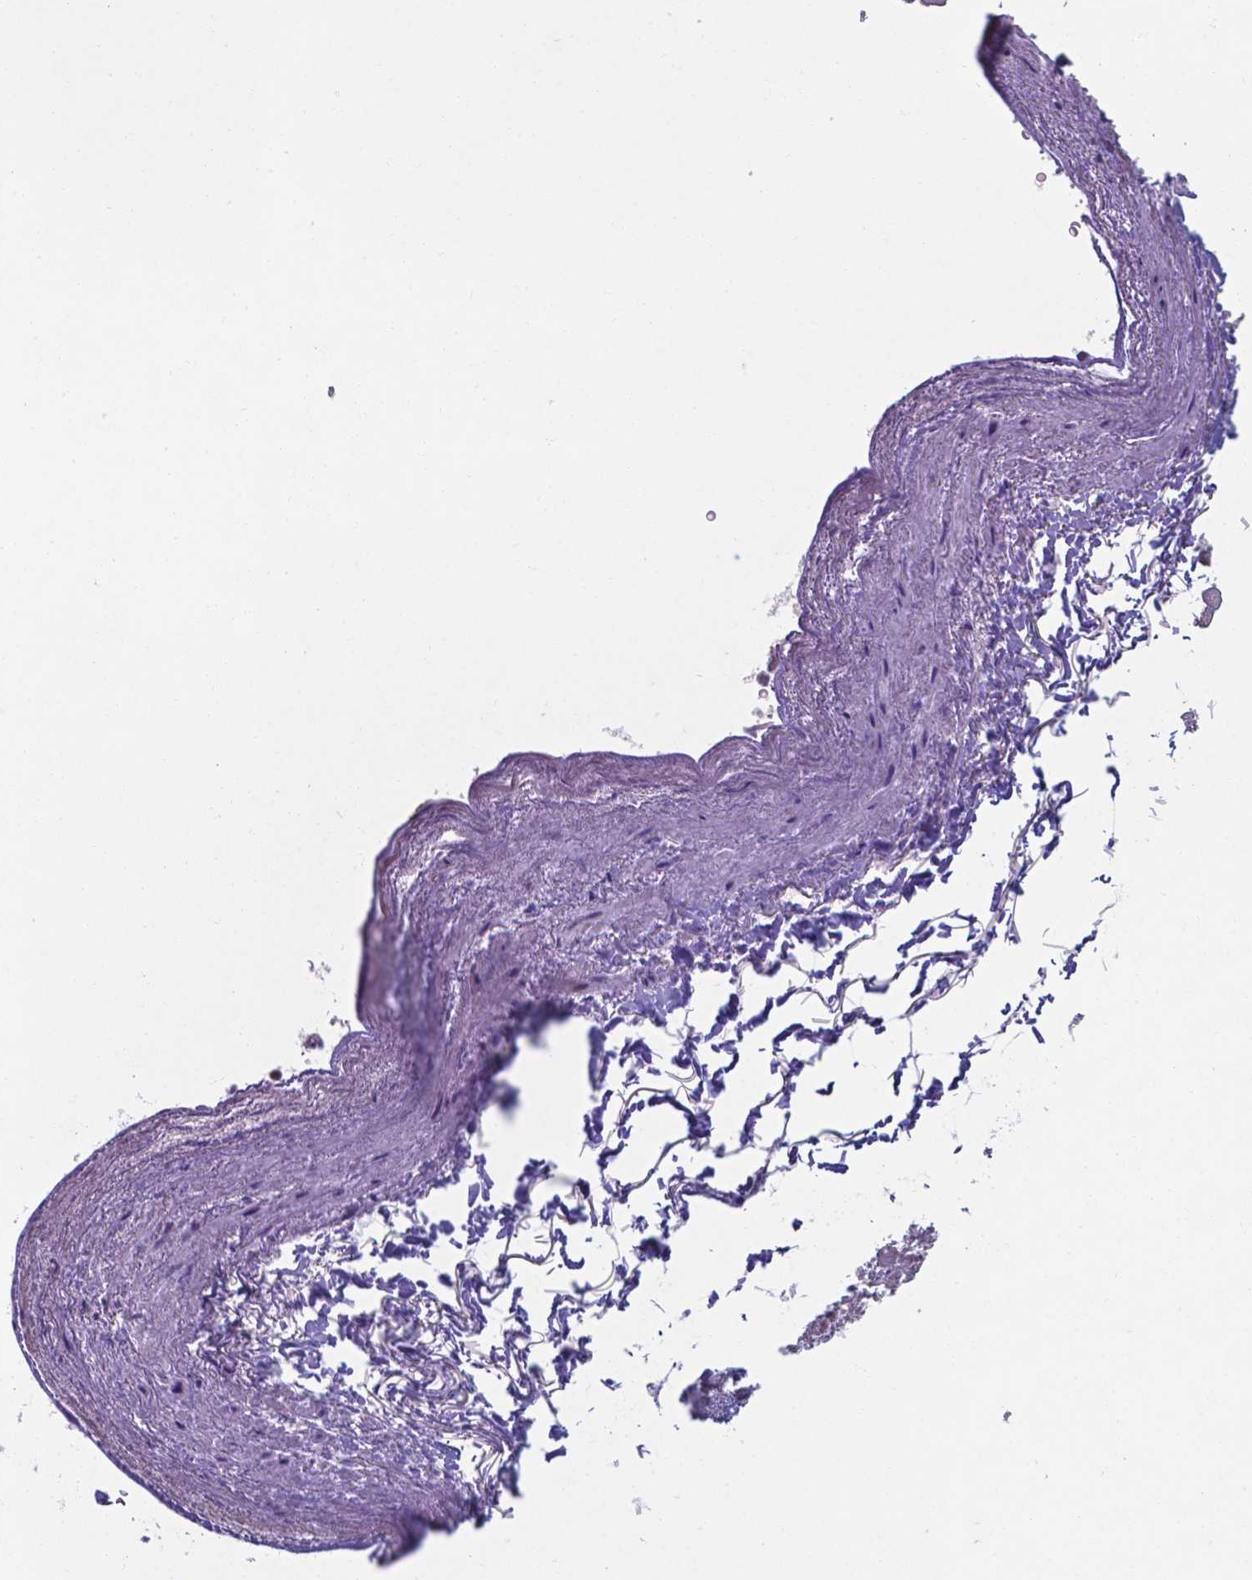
{"staining": {"intensity": "negative", "quantity": "none", "location": "none"}, "tissue": "heart muscle", "cell_type": "Cardiomyocytes", "image_type": "normal", "snomed": [{"axis": "morphology", "description": "Normal tissue, NOS"}, {"axis": "topography", "description": "Heart"}], "caption": "DAB (3,3'-diaminobenzidine) immunohistochemical staining of benign human heart muscle displays no significant positivity in cardiomyocytes. The staining is performed using DAB (3,3'-diaminobenzidine) brown chromogen with nuclei counter-stained in using hematoxylin.", "gene": "UBE2E2", "patient": {"sex": "male", "age": 62}}